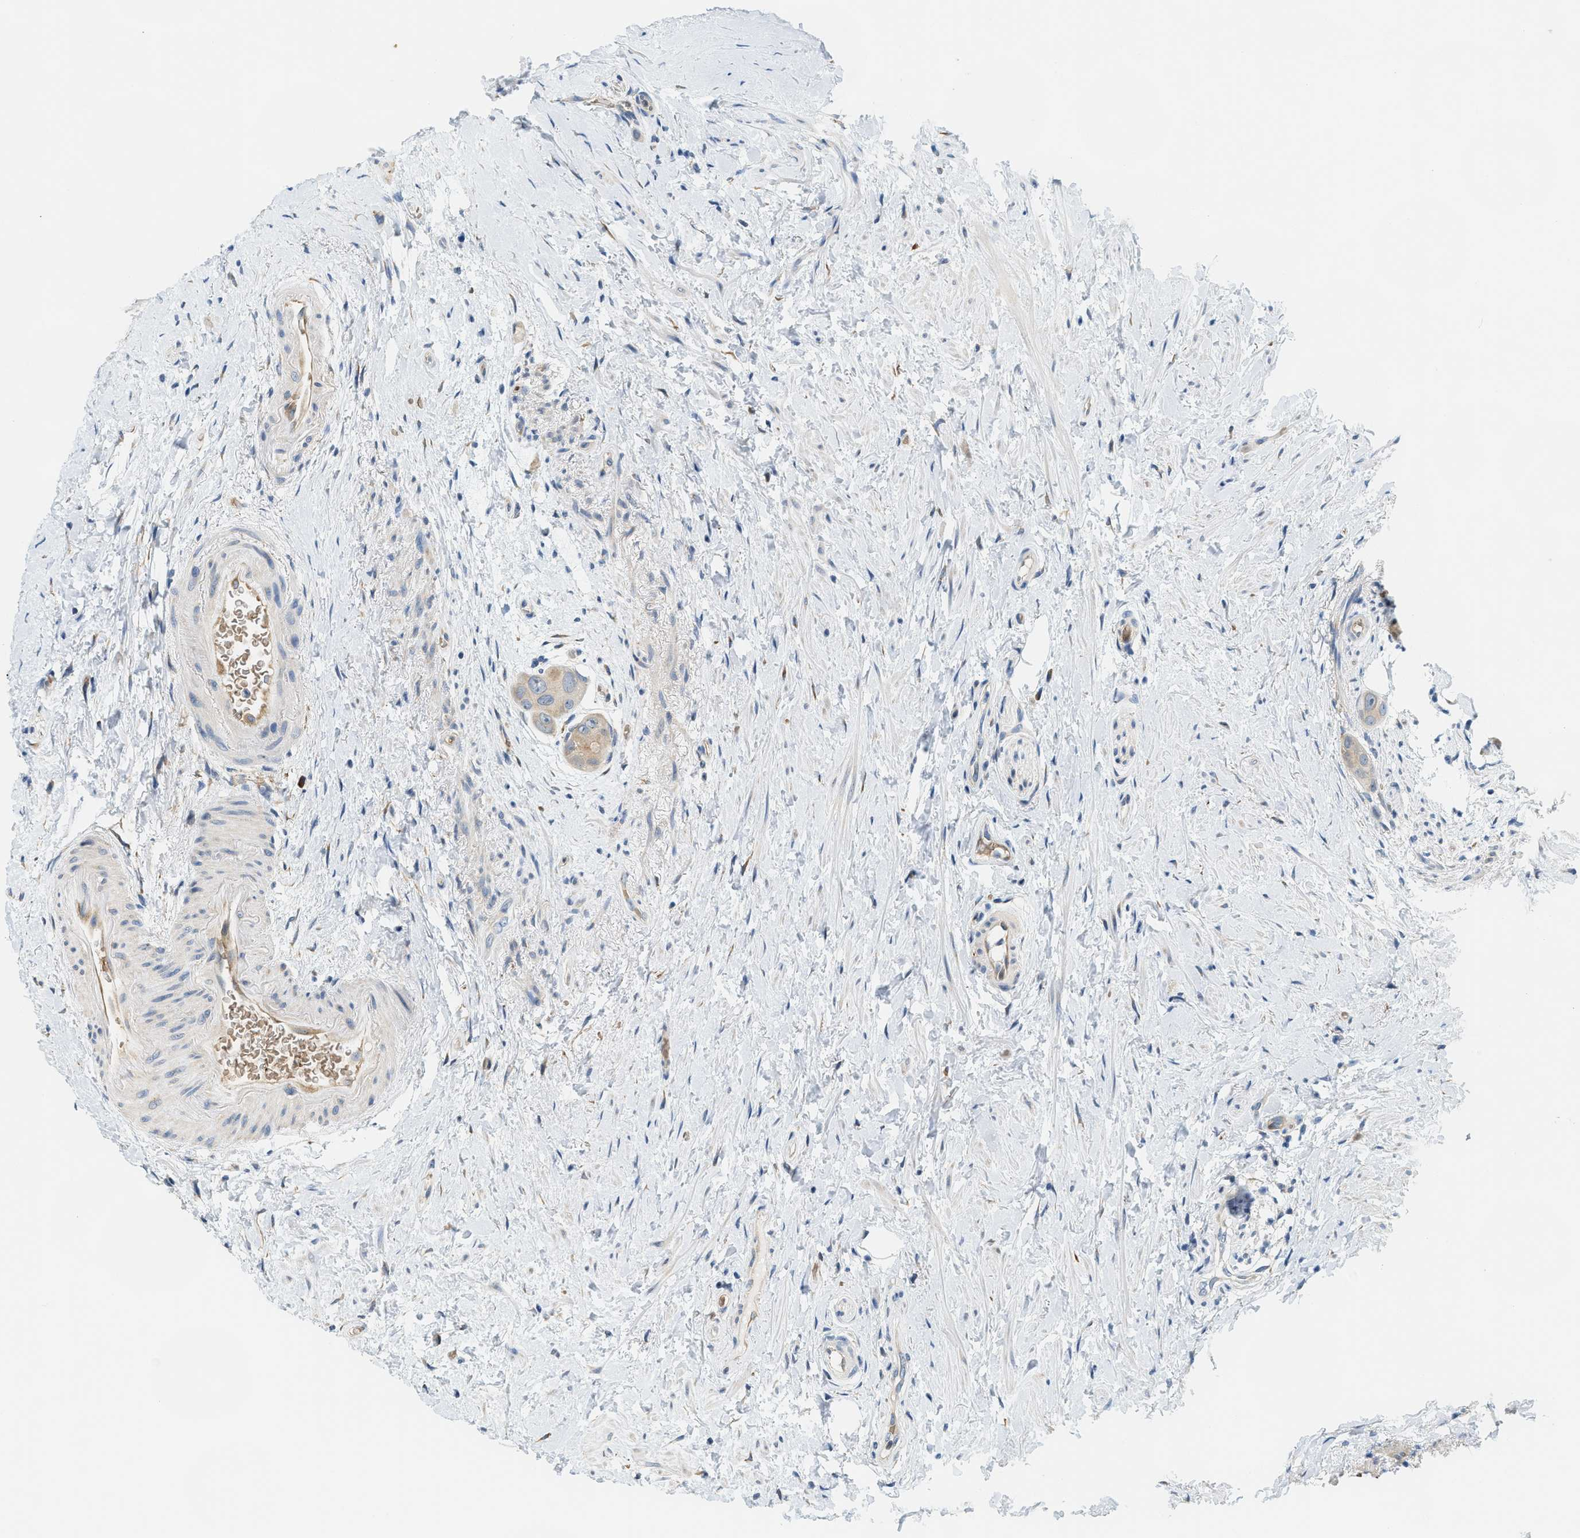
{"staining": {"intensity": "weak", "quantity": "25%-75%", "location": "cytoplasmic/membranous"}, "tissue": "colorectal cancer", "cell_type": "Tumor cells", "image_type": "cancer", "snomed": [{"axis": "morphology", "description": "Adenocarcinoma, NOS"}, {"axis": "topography", "description": "Rectum"}], "caption": "Human colorectal cancer (adenocarcinoma) stained for a protein (brown) demonstrates weak cytoplasmic/membranous positive positivity in about 25%-75% of tumor cells.", "gene": "CYTH2", "patient": {"sex": "male", "age": 51}}